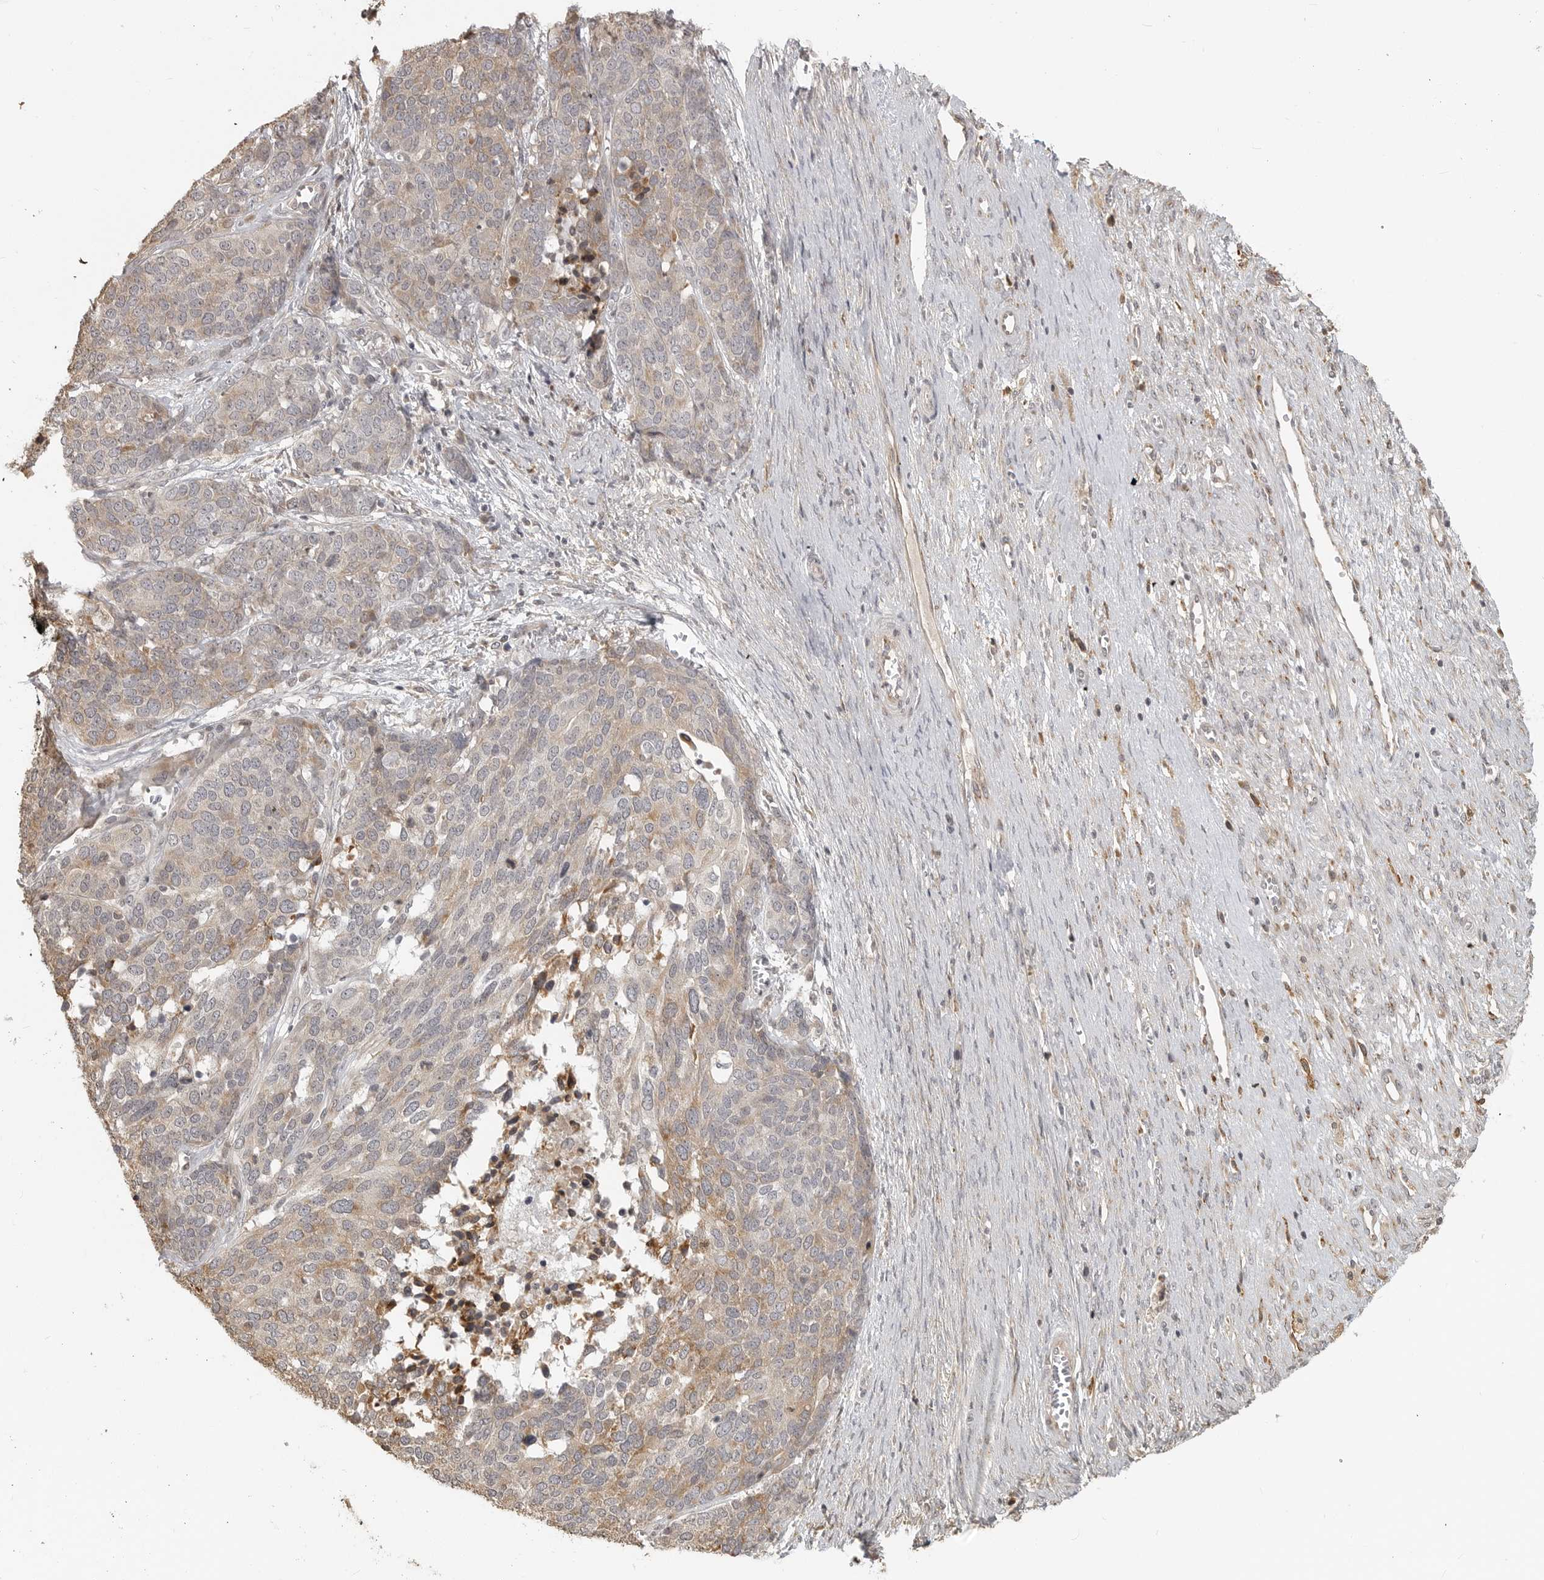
{"staining": {"intensity": "weak", "quantity": "25%-75%", "location": "cytoplasmic/membranous"}, "tissue": "ovarian cancer", "cell_type": "Tumor cells", "image_type": "cancer", "snomed": [{"axis": "morphology", "description": "Cystadenocarcinoma, serous, NOS"}, {"axis": "topography", "description": "Ovary"}], "caption": "A low amount of weak cytoplasmic/membranous staining is appreciated in approximately 25%-75% of tumor cells in ovarian cancer (serous cystadenocarcinoma) tissue.", "gene": "IDO1", "patient": {"sex": "female", "age": 44}}